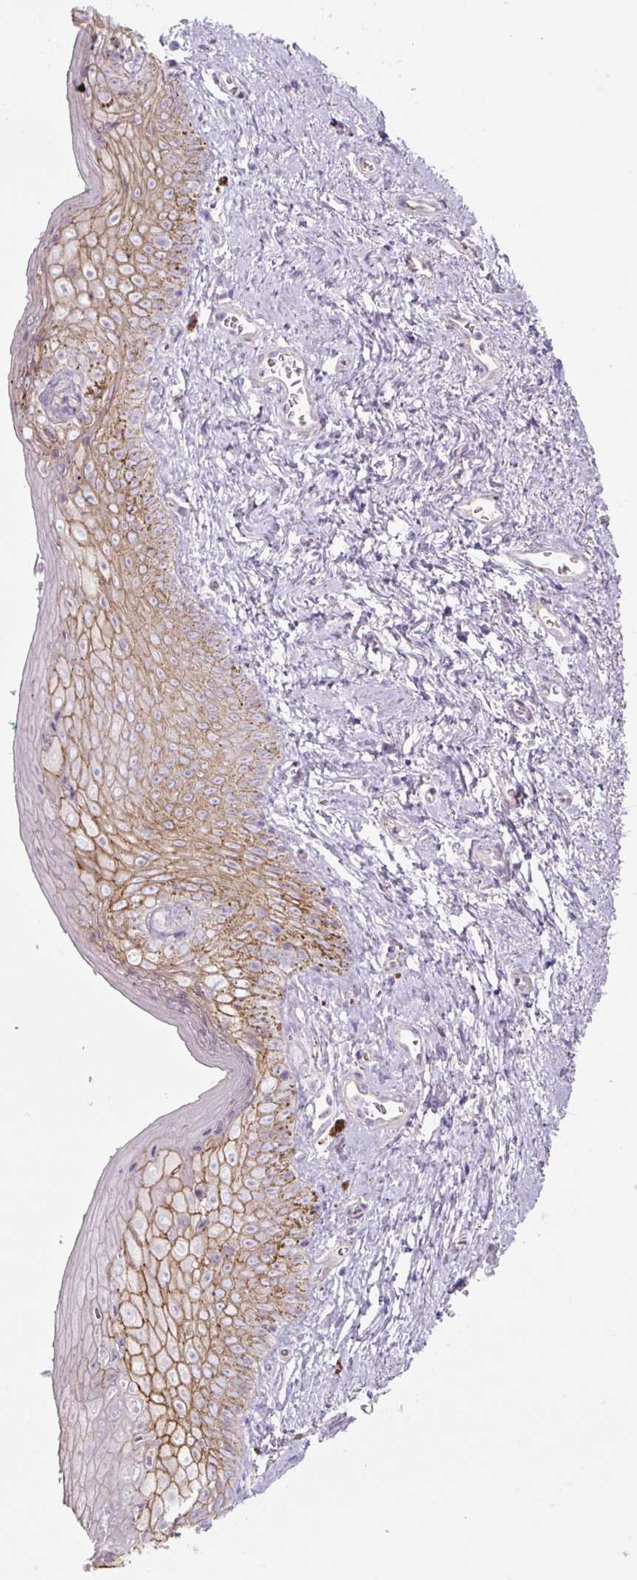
{"staining": {"intensity": "moderate", "quantity": "25%-75%", "location": "cytoplasmic/membranous"}, "tissue": "vagina", "cell_type": "Squamous epithelial cells", "image_type": "normal", "snomed": [{"axis": "morphology", "description": "Normal tissue, NOS"}, {"axis": "topography", "description": "Vulva"}, {"axis": "topography", "description": "Vagina"}, {"axis": "topography", "description": "Peripheral nerve tissue"}], "caption": "Immunohistochemistry micrograph of unremarkable vagina stained for a protein (brown), which shows medium levels of moderate cytoplasmic/membranous staining in about 25%-75% of squamous epithelial cells.", "gene": "PRM1", "patient": {"sex": "female", "age": 66}}